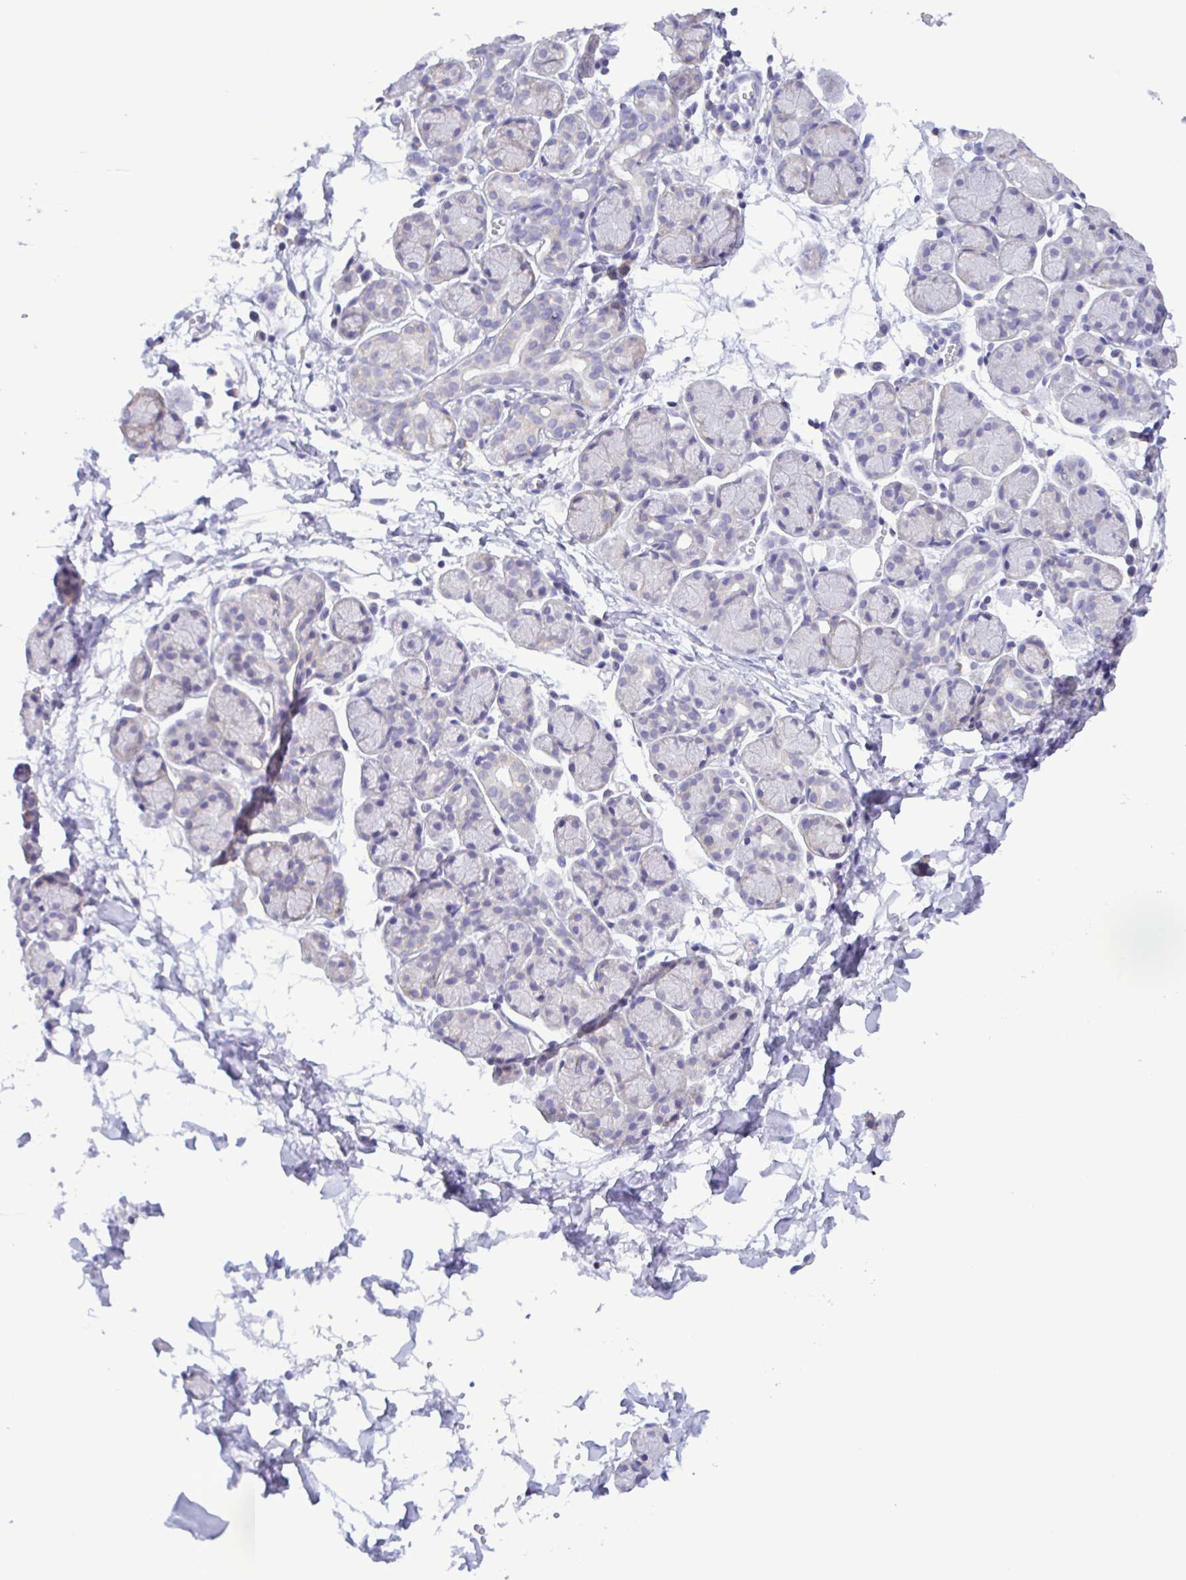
{"staining": {"intensity": "negative", "quantity": "none", "location": "none"}, "tissue": "salivary gland", "cell_type": "Glandular cells", "image_type": "normal", "snomed": [{"axis": "morphology", "description": "Normal tissue, NOS"}, {"axis": "morphology", "description": "Inflammation, NOS"}, {"axis": "topography", "description": "Lymph node"}, {"axis": "topography", "description": "Salivary gland"}], "caption": "Glandular cells show no significant protein expression in unremarkable salivary gland. Brightfield microscopy of immunohistochemistry stained with DAB (brown) and hematoxylin (blue), captured at high magnification.", "gene": "TNNI3", "patient": {"sex": "male", "age": 3}}